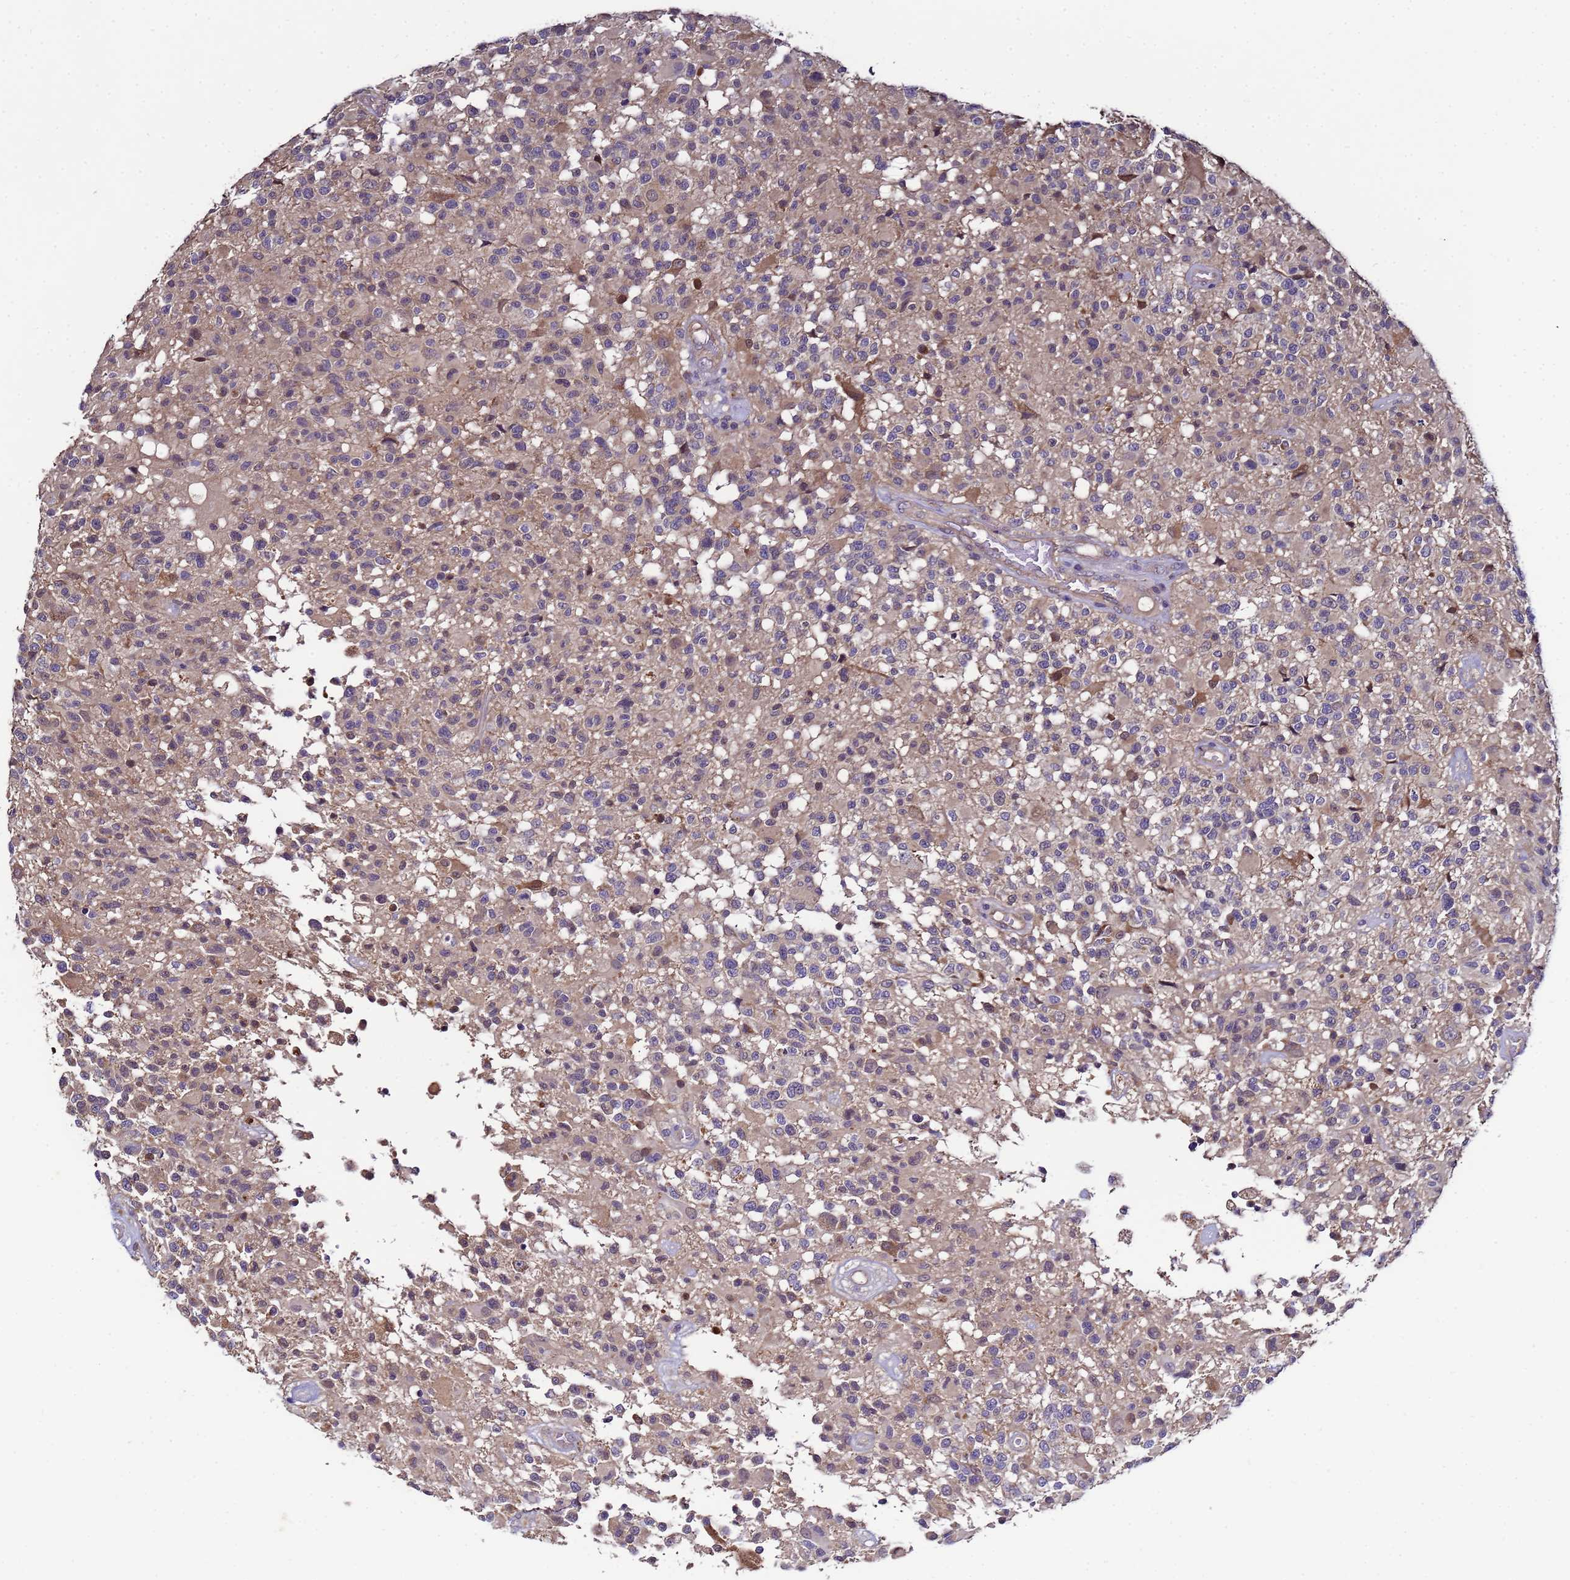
{"staining": {"intensity": "negative", "quantity": "none", "location": "none"}, "tissue": "glioma", "cell_type": "Tumor cells", "image_type": "cancer", "snomed": [{"axis": "morphology", "description": "Glioma, malignant, High grade"}, {"axis": "morphology", "description": "Glioblastoma, NOS"}, {"axis": "topography", "description": "Brain"}], "caption": "Immunohistochemistry (IHC) of human malignant high-grade glioma demonstrates no expression in tumor cells.", "gene": "NAXE", "patient": {"sex": "male", "age": 60}}